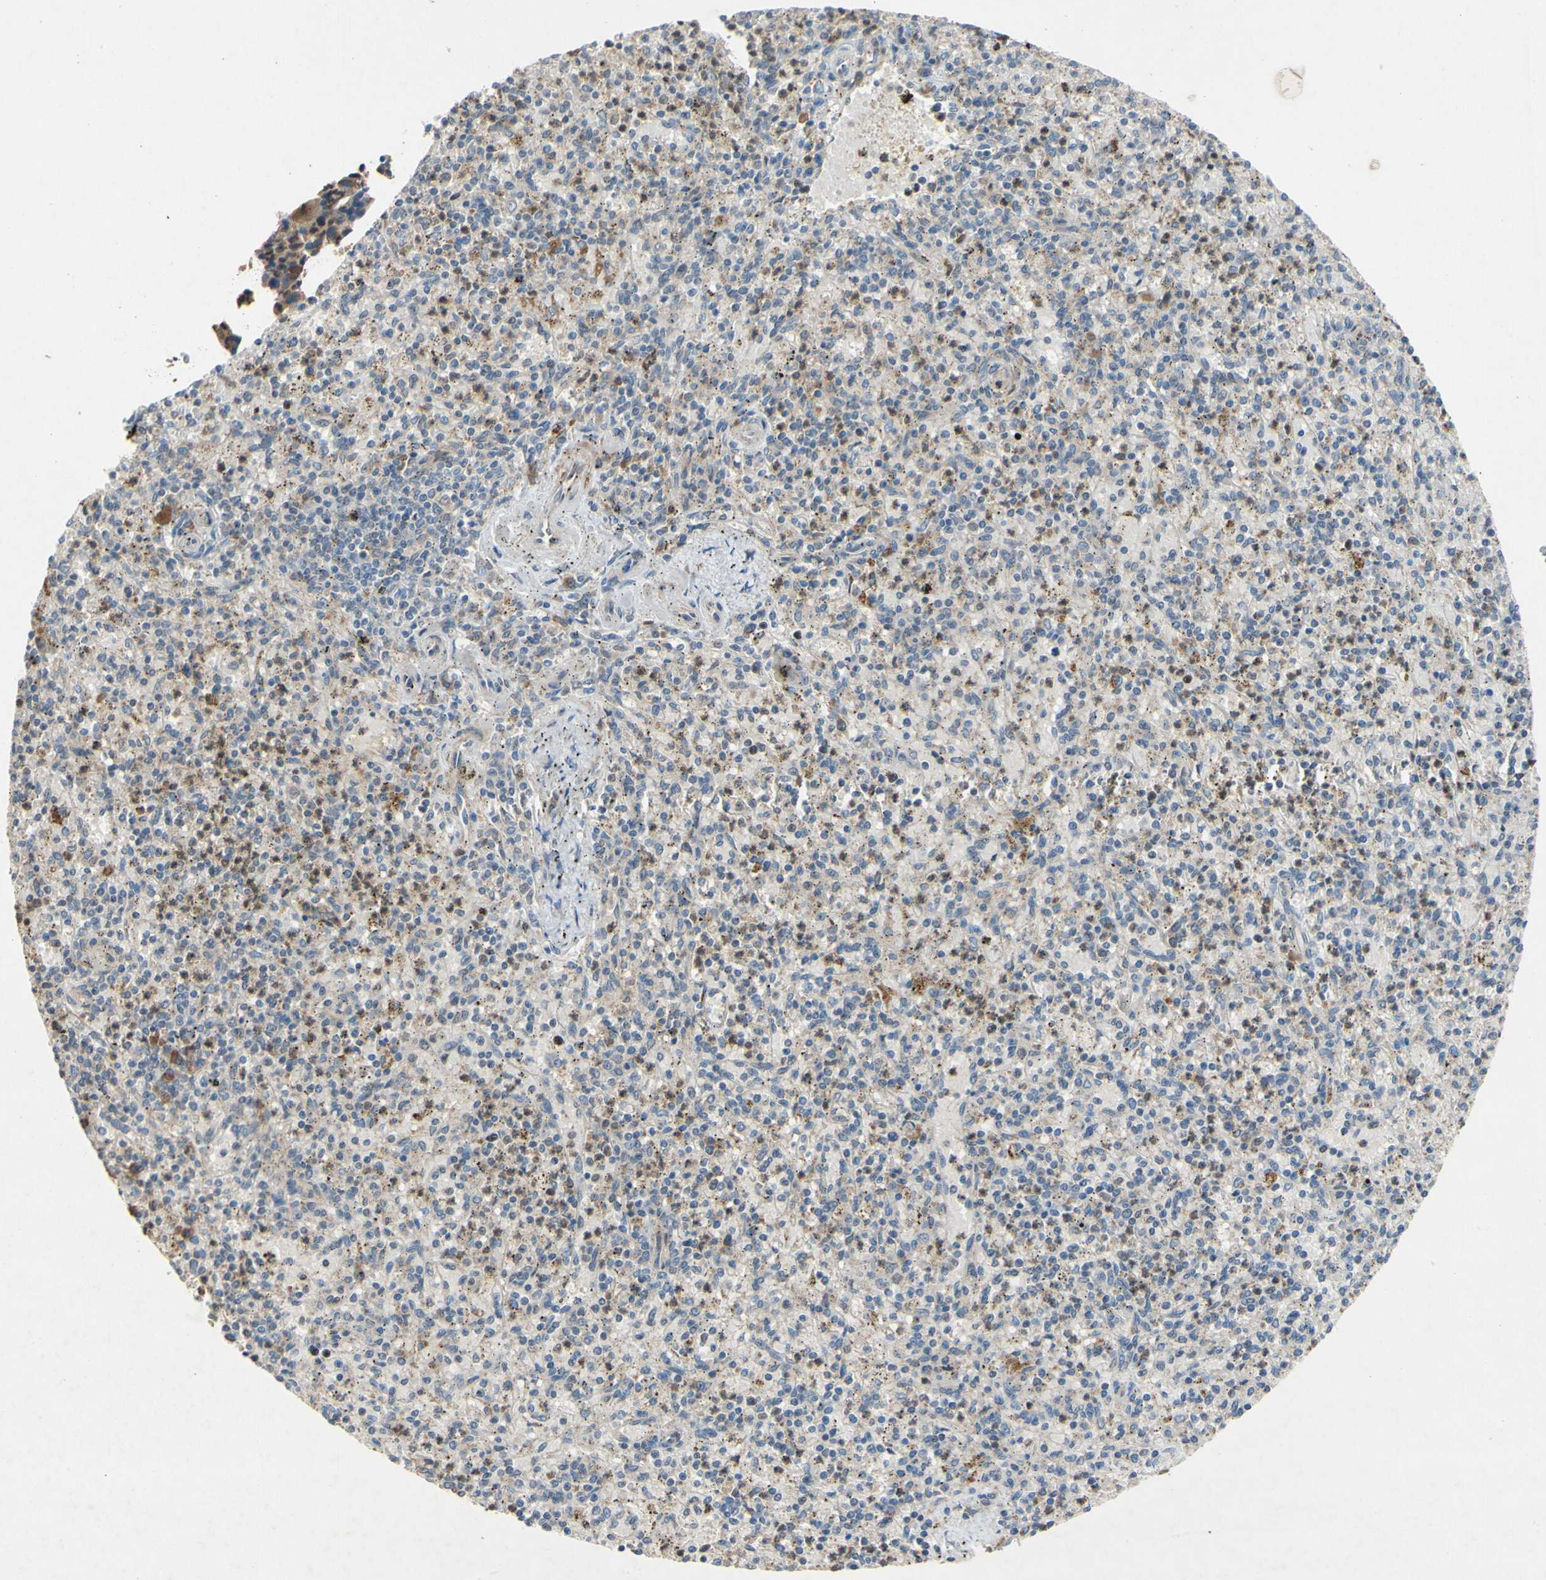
{"staining": {"intensity": "moderate", "quantity": ">75%", "location": "cytoplasmic/membranous,nuclear"}, "tissue": "spleen", "cell_type": "Cells in red pulp", "image_type": "normal", "snomed": [{"axis": "morphology", "description": "Normal tissue, NOS"}, {"axis": "topography", "description": "Spleen"}], "caption": "Unremarkable spleen reveals moderate cytoplasmic/membranous,nuclear positivity in about >75% of cells in red pulp, visualized by immunohistochemistry.", "gene": "PDGFB", "patient": {"sex": "male", "age": 72}}